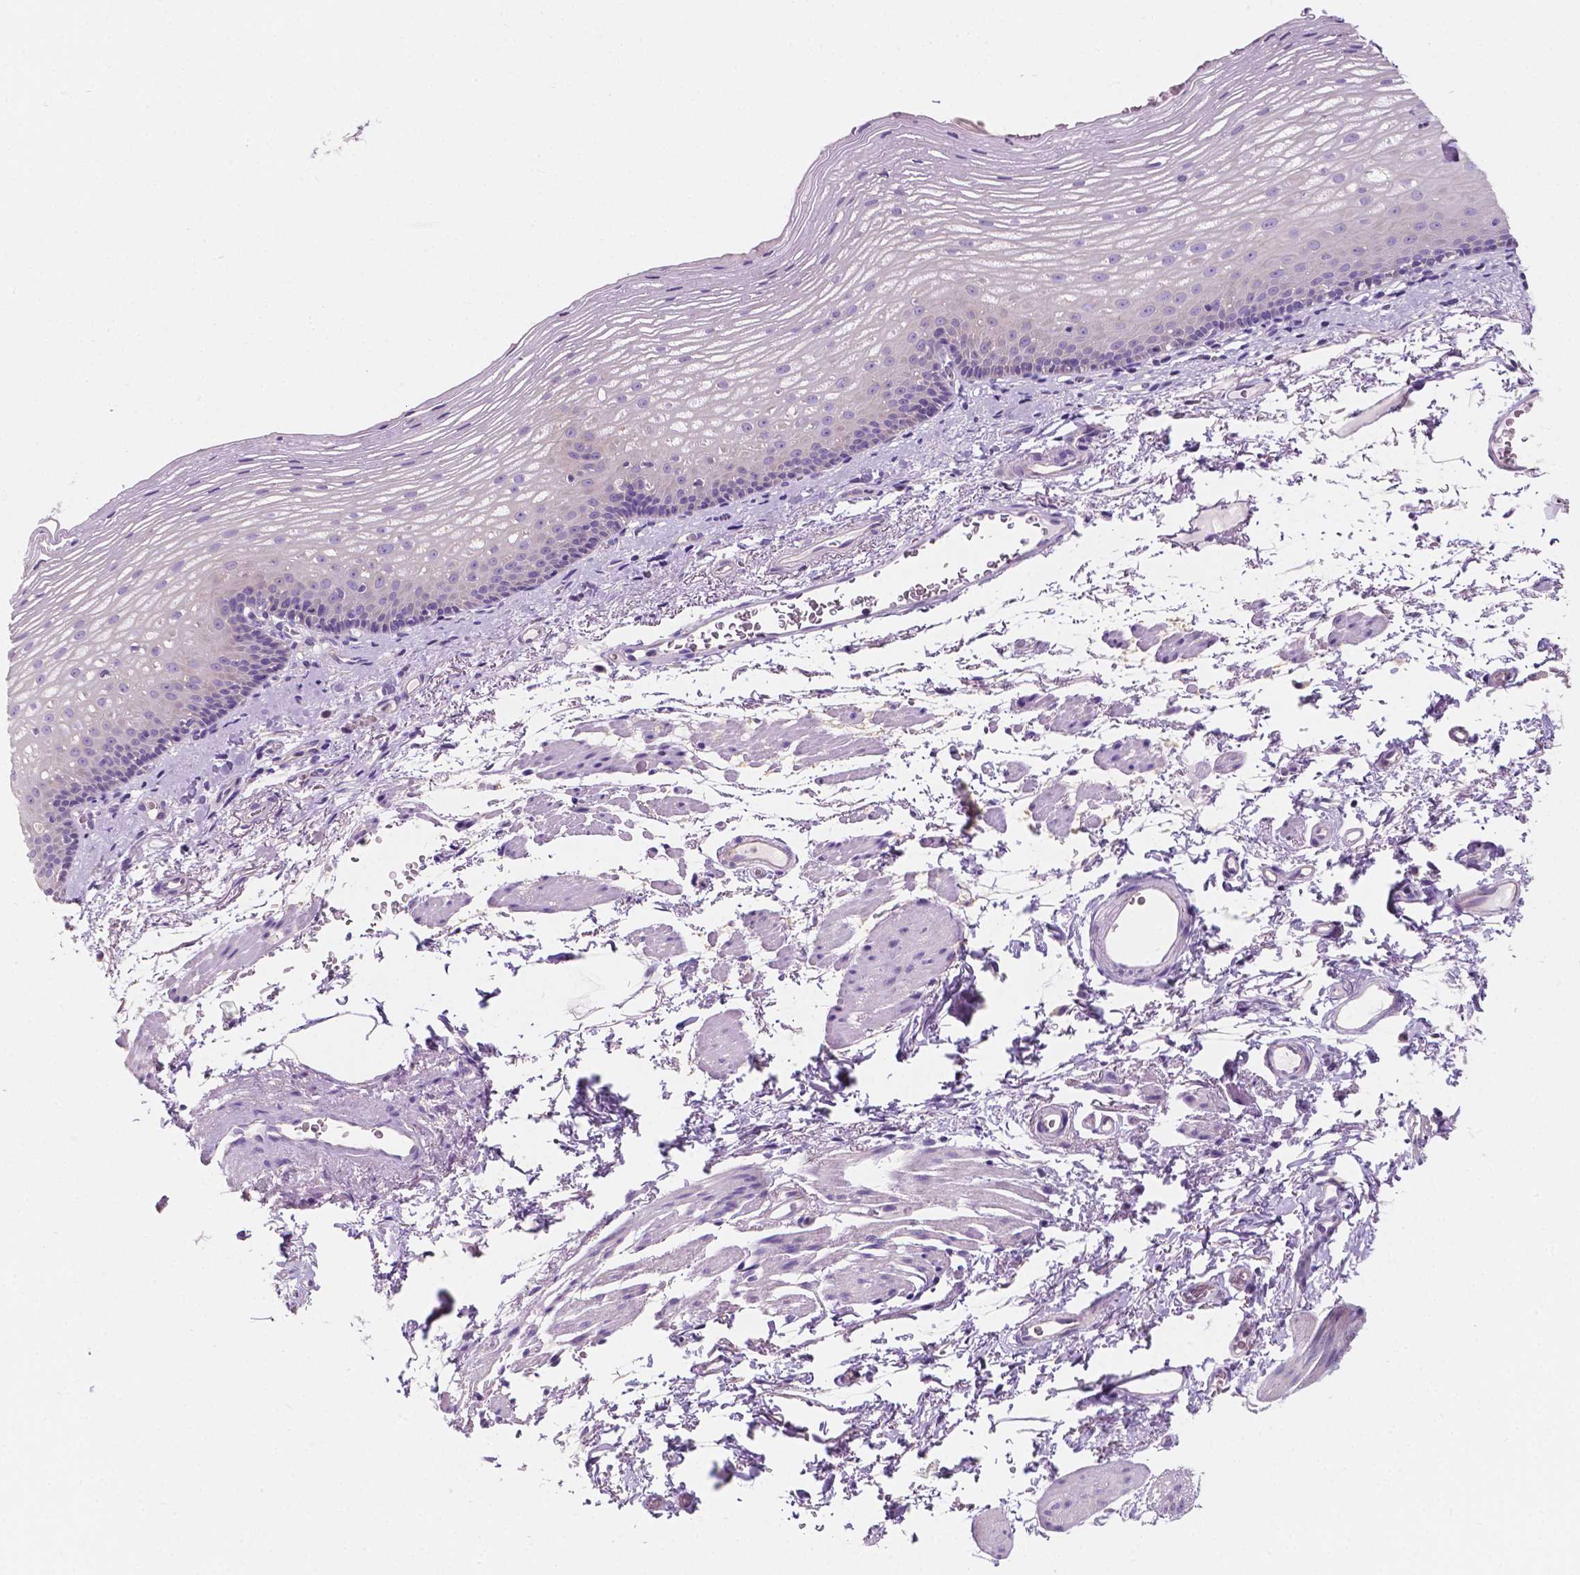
{"staining": {"intensity": "negative", "quantity": "none", "location": "none"}, "tissue": "esophagus", "cell_type": "Squamous epithelial cells", "image_type": "normal", "snomed": [{"axis": "morphology", "description": "Normal tissue, NOS"}, {"axis": "topography", "description": "Esophagus"}], "caption": "Immunohistochemistry (IHC) histopathology image of benign human esophagus stained for a protein (brown), which demonstrates no staining in squamous epithelial cells. (DAB (3,3'-diaminobenzidine) IHC visualized using brightfield microscopy, high magnification).", "gene": "SIRT2", "patient": {"sex": "male", "age": 76}}